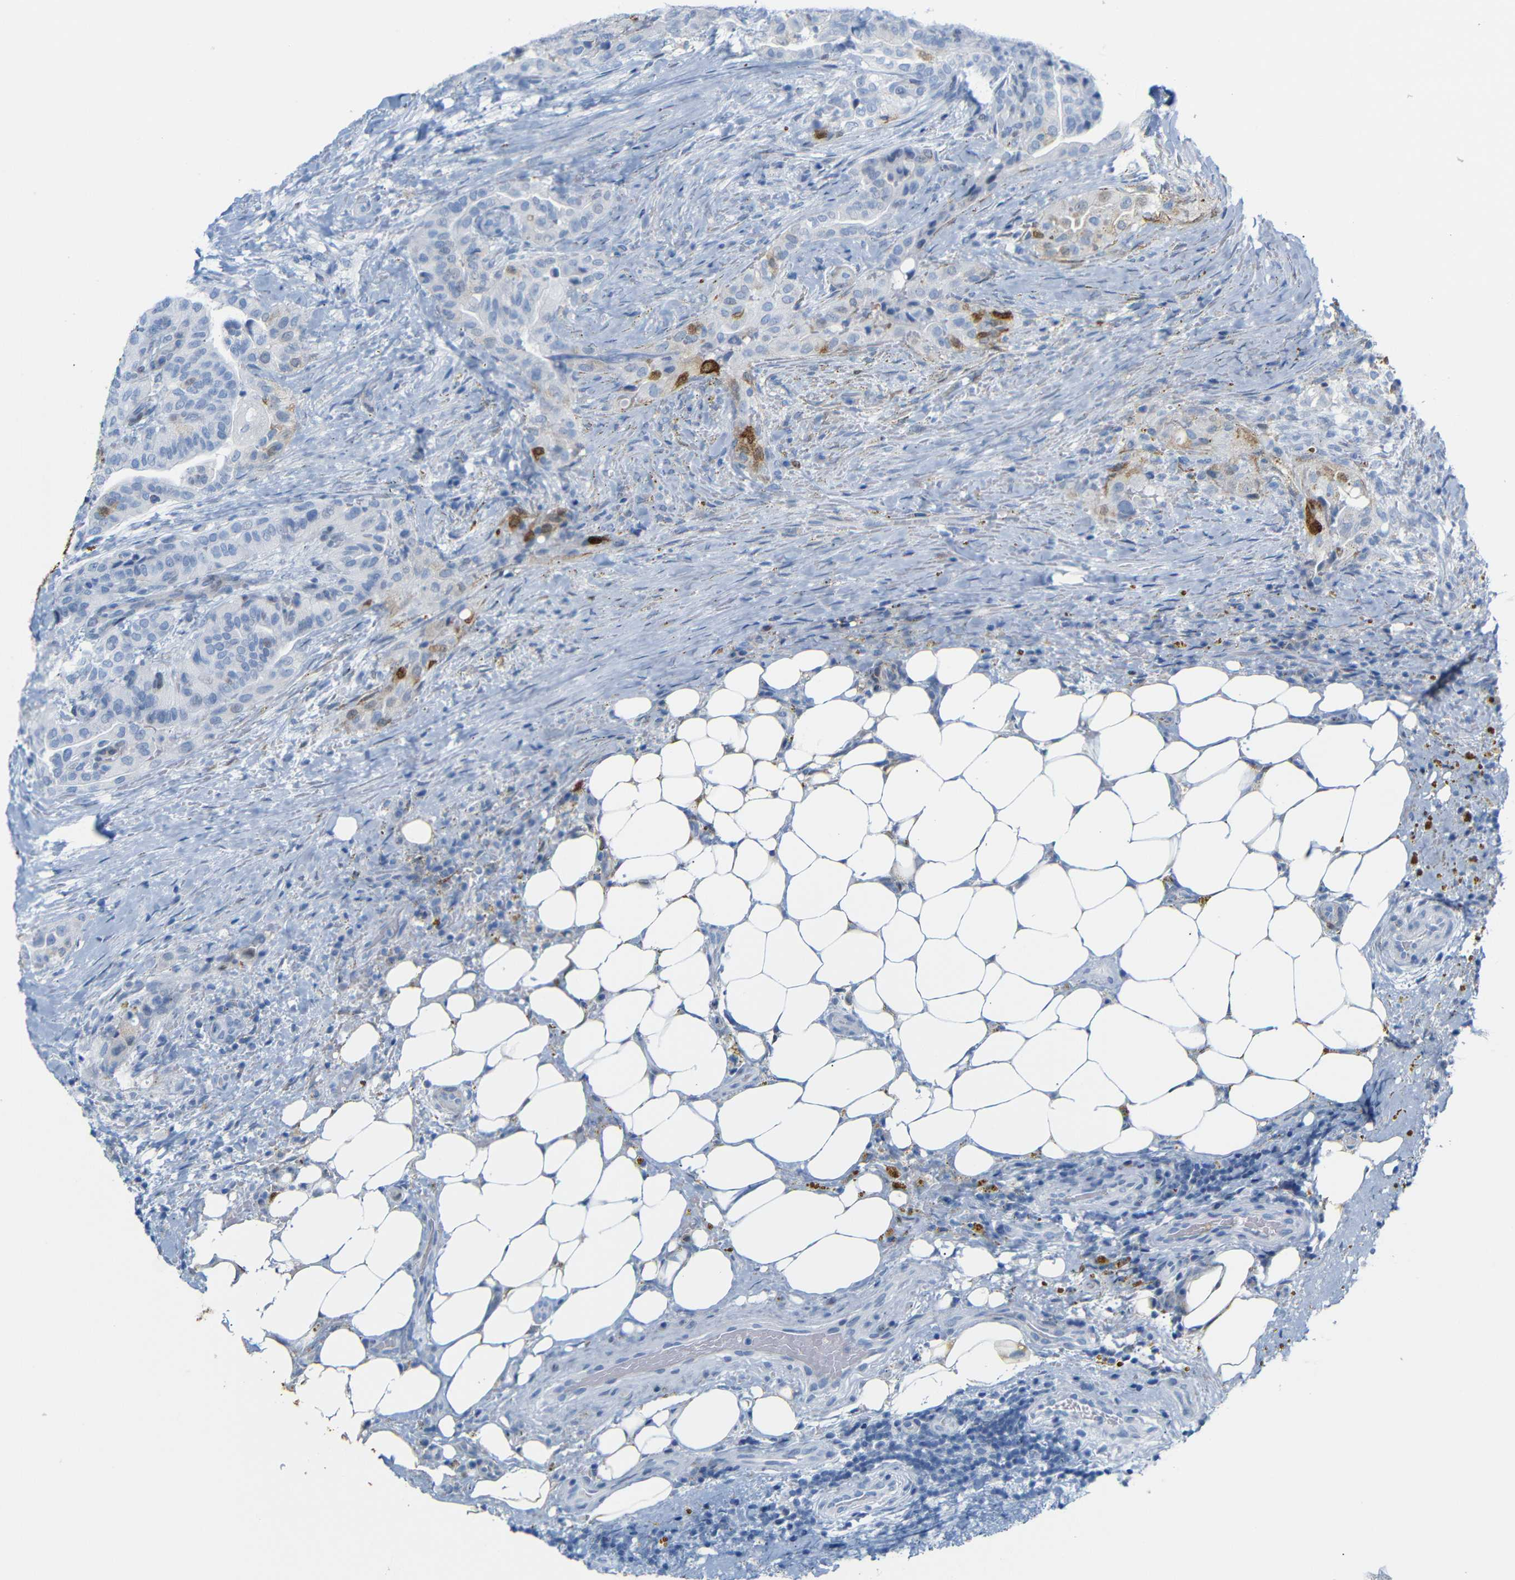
{"staining": {"intensity": "moderate", "quantity": "<25%", "location": "cytoplasmic/membranous"}, "tissue": "thyroid cancer", "cell_type": "Tumor cells", "image_type": "cancer", "snomed": [{"axis": "morphology", "description": "Papillary adenocarcinoma, NOS"}, {"axis": "topography", "description": "Thyroid gland"}], "caption": "A brown stain labels moderate cytoplasmic/membranous positivity of a protein in thyroid cancer (papillary adenocarcinoma) tumor cells.", "gene": "MT1A", "patient": {"sex": "male", "age": 77}}